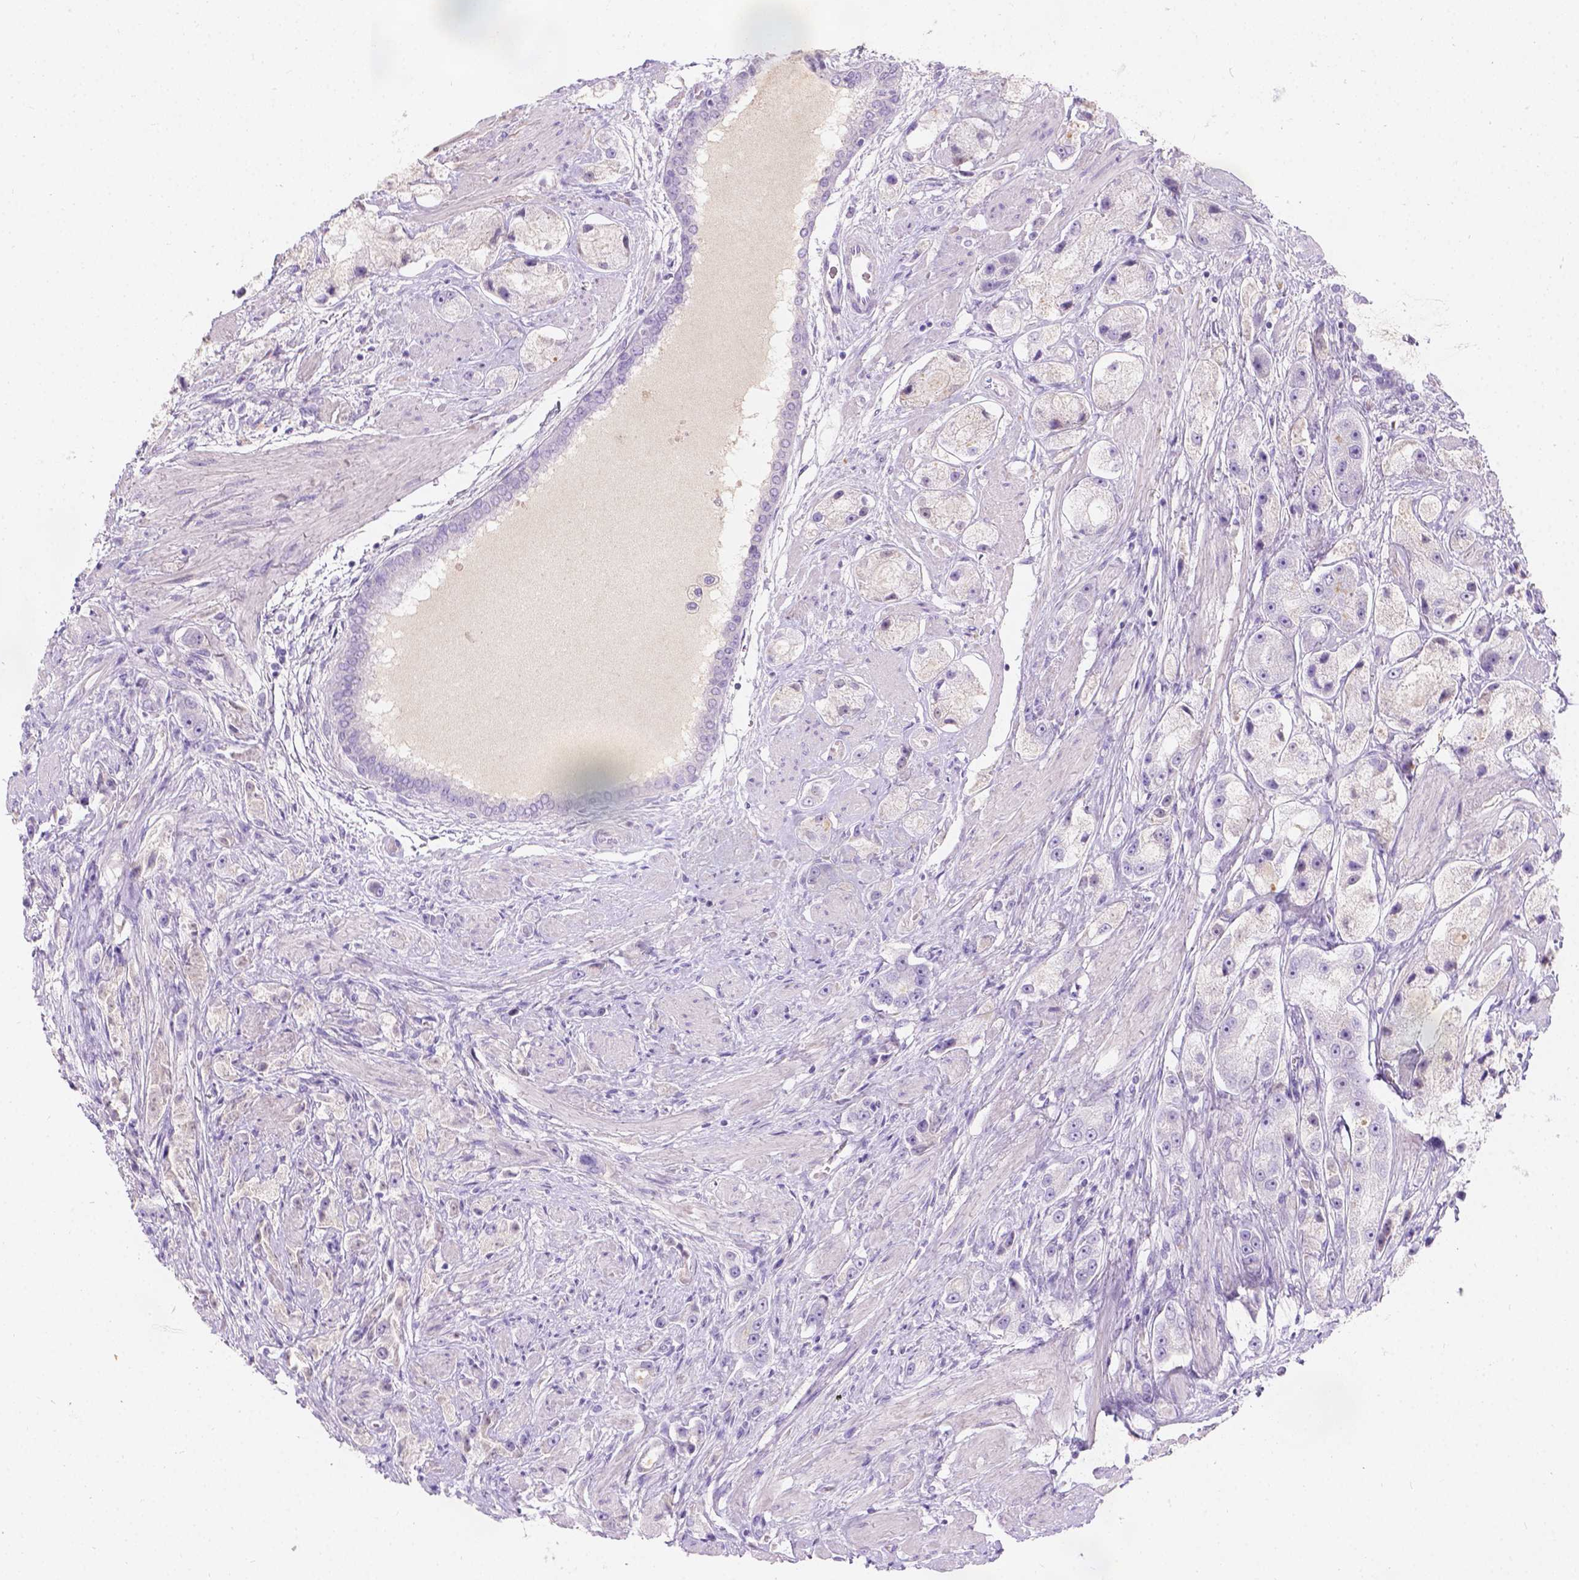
{"staining": {"intensity": "negative", "quantity": "none", "location": "none"}, "tissue": "prostate cancer", "cell_type": "Tumor cells", "image_type": "cancer", "snomed": [{"axis": "morphology", "description": "Adenocarcinoma, High grade"}, {"axis": "topography", "description": "Prostate"}], "caption": "Immunohistochemical staining of human prostate adenocarcinoma (high-grade) displays no significant staining in tumor cells. (DAB (3,3'-diaminobenzidine) immunohistochemistry, high magnification).", "gene": "GAL3ST2", "patient": {"sex": "male", "age": 67}}